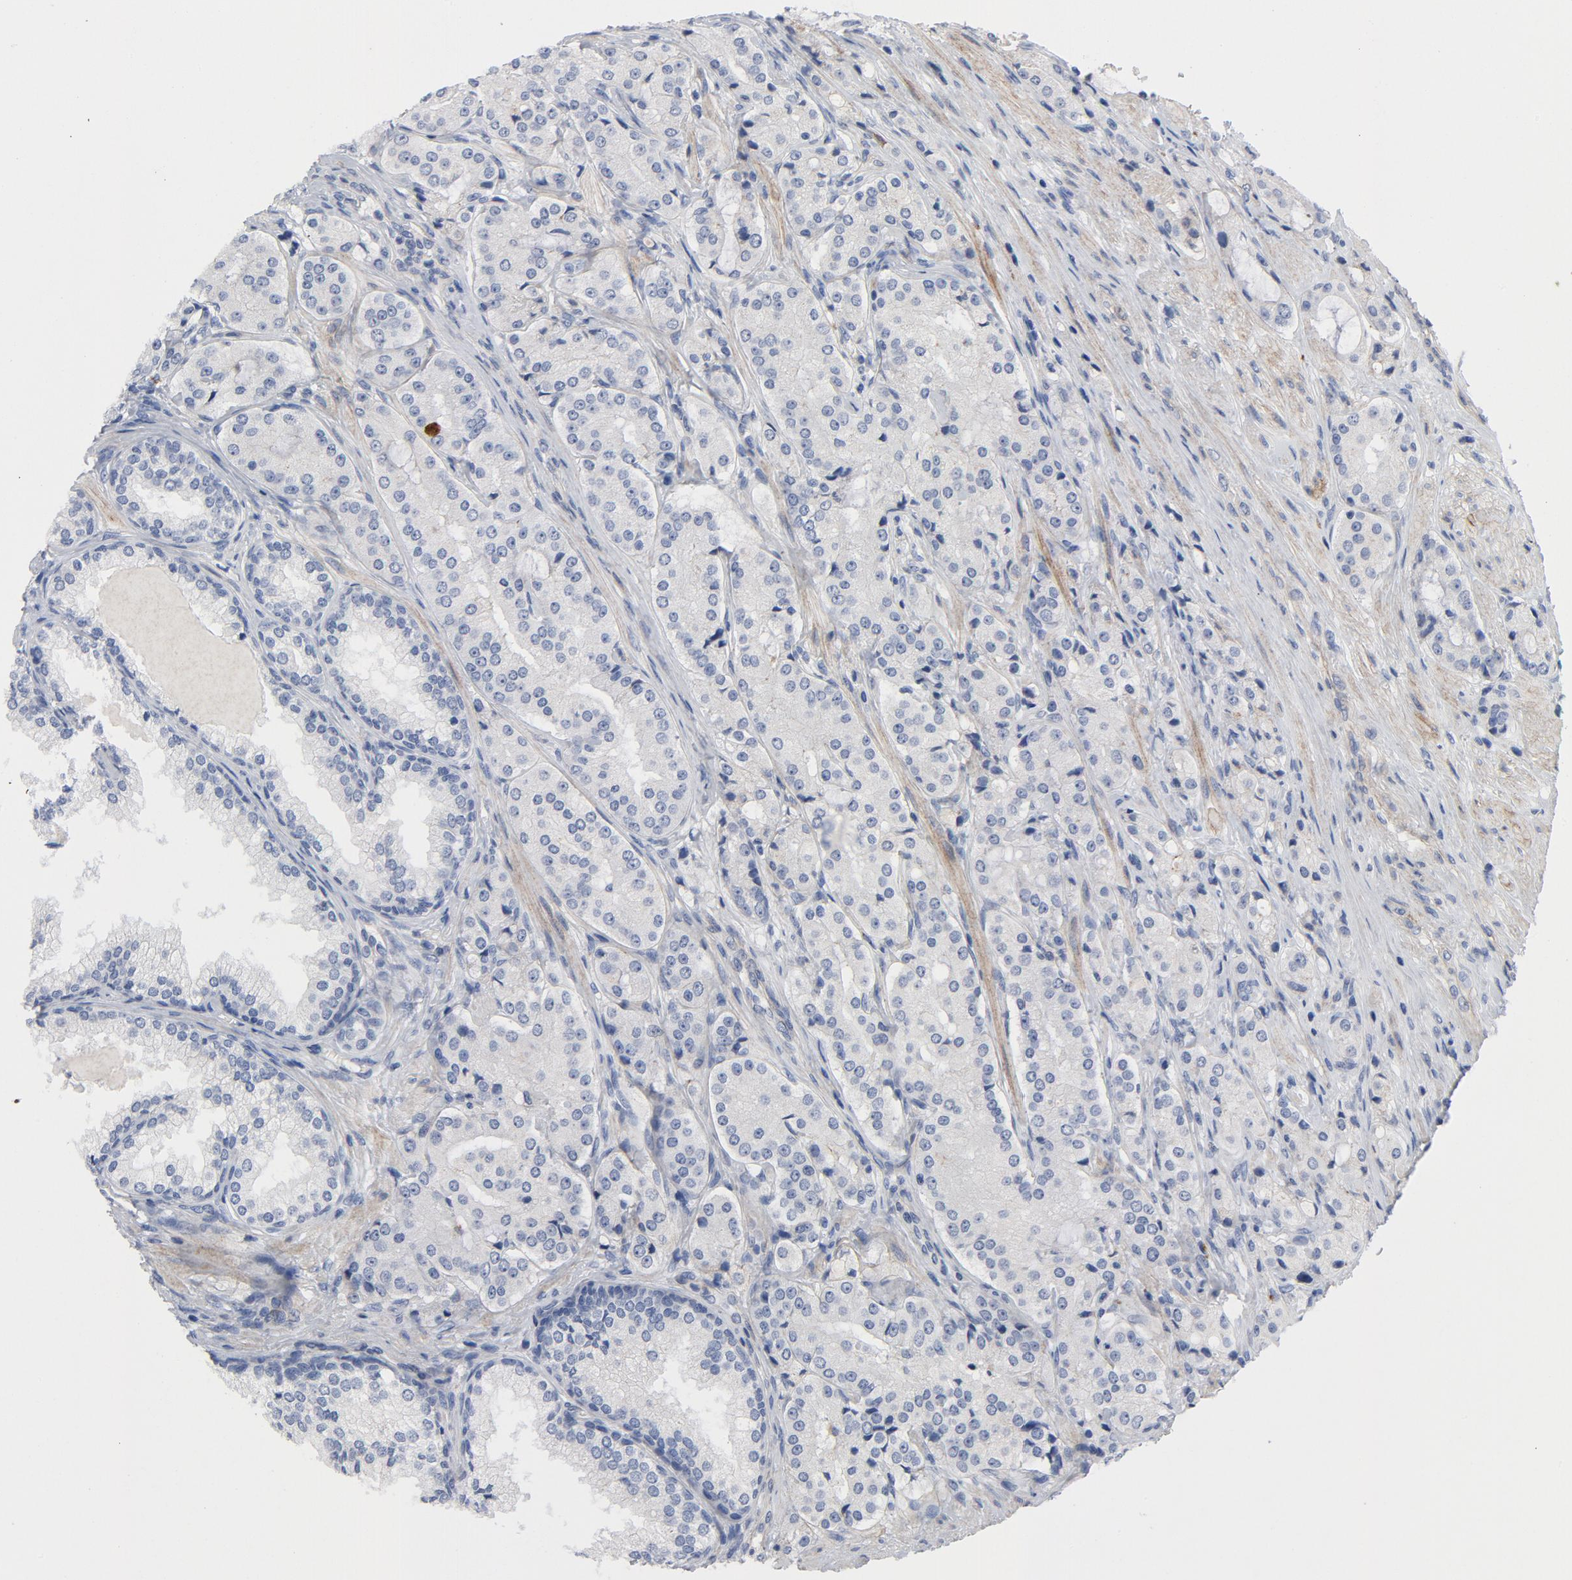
{"staining": {"intensity": "negative", "quantity": "none", "location": "none"}, "tissue": "prostate cancer", "cell_type": "Tumor cells", "image_type": "cancer", "snomed": [{"axis": "morphology", "description": "Adenocarcinoma, High grade"}, {"axis": "topography", "description": "Prostate"}], "caption": "Immunohistochemistry (IHC) of prostate high-grade adenocarcinoma shows no expression in tumor cells.", "gene": "LAMC1", "patient": {"sex": "male", "age": 72}}